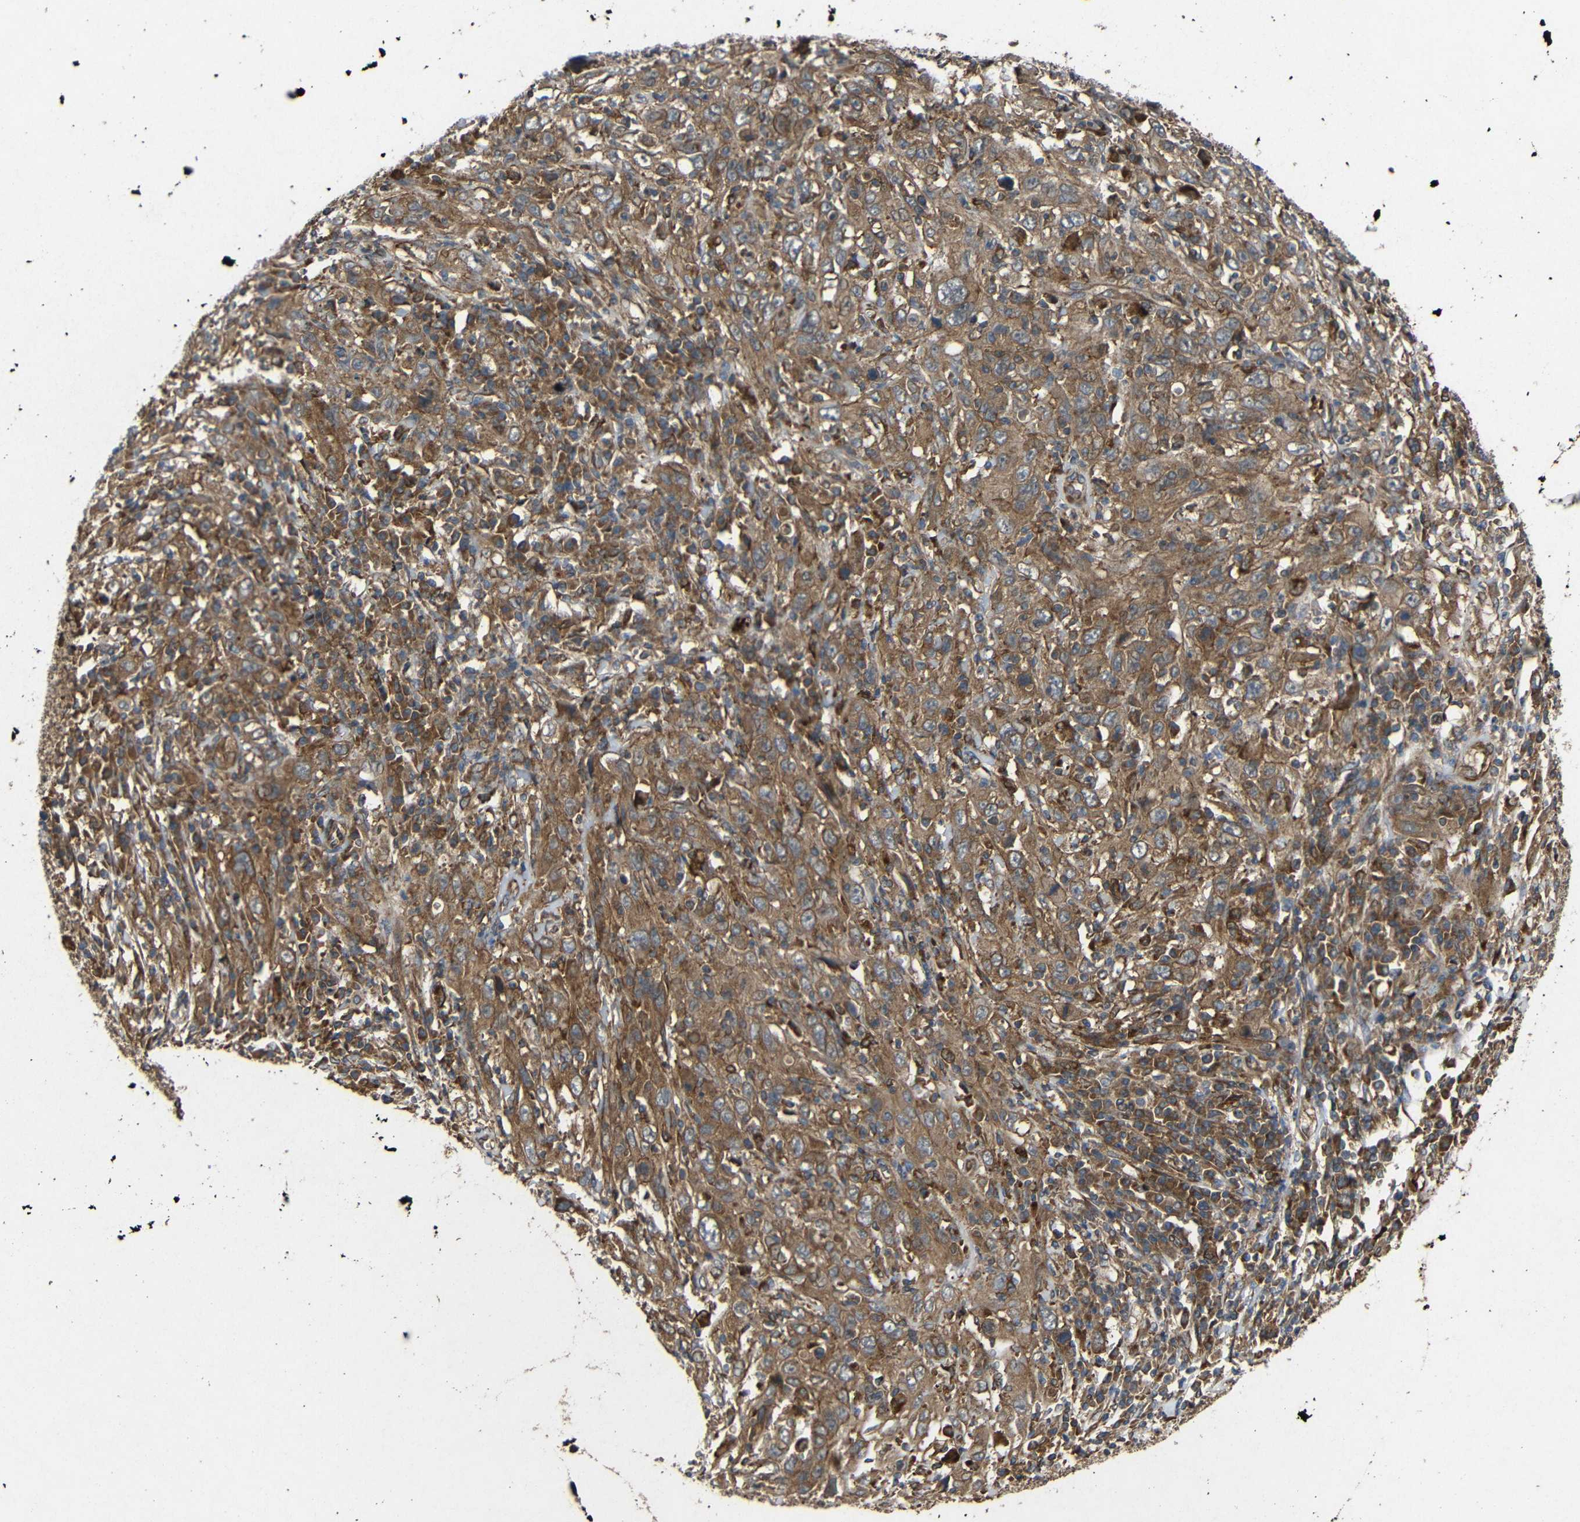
{"staining": {"intensity": "moderate", "quantity": ">75%", "location": "cytoplasmic/membranous"}, "tissue": "cervical cancer", "cell_type": "Tumor cells", "image_type": "cancer", "snomed": [{"axis": "morphology", "description": "Squamous cell carcinoma, NOS"}, {"axis": "topography", "description": "Cervix"}], "caption": "A histopathology image of cervical squamous cell carcinoma stained for a protein exhibits moderate cytoplasmic/membranous brown staining in tumor cells.", "gene": "EIF2S1", "patient": {"sex": "female", "age": 46}}